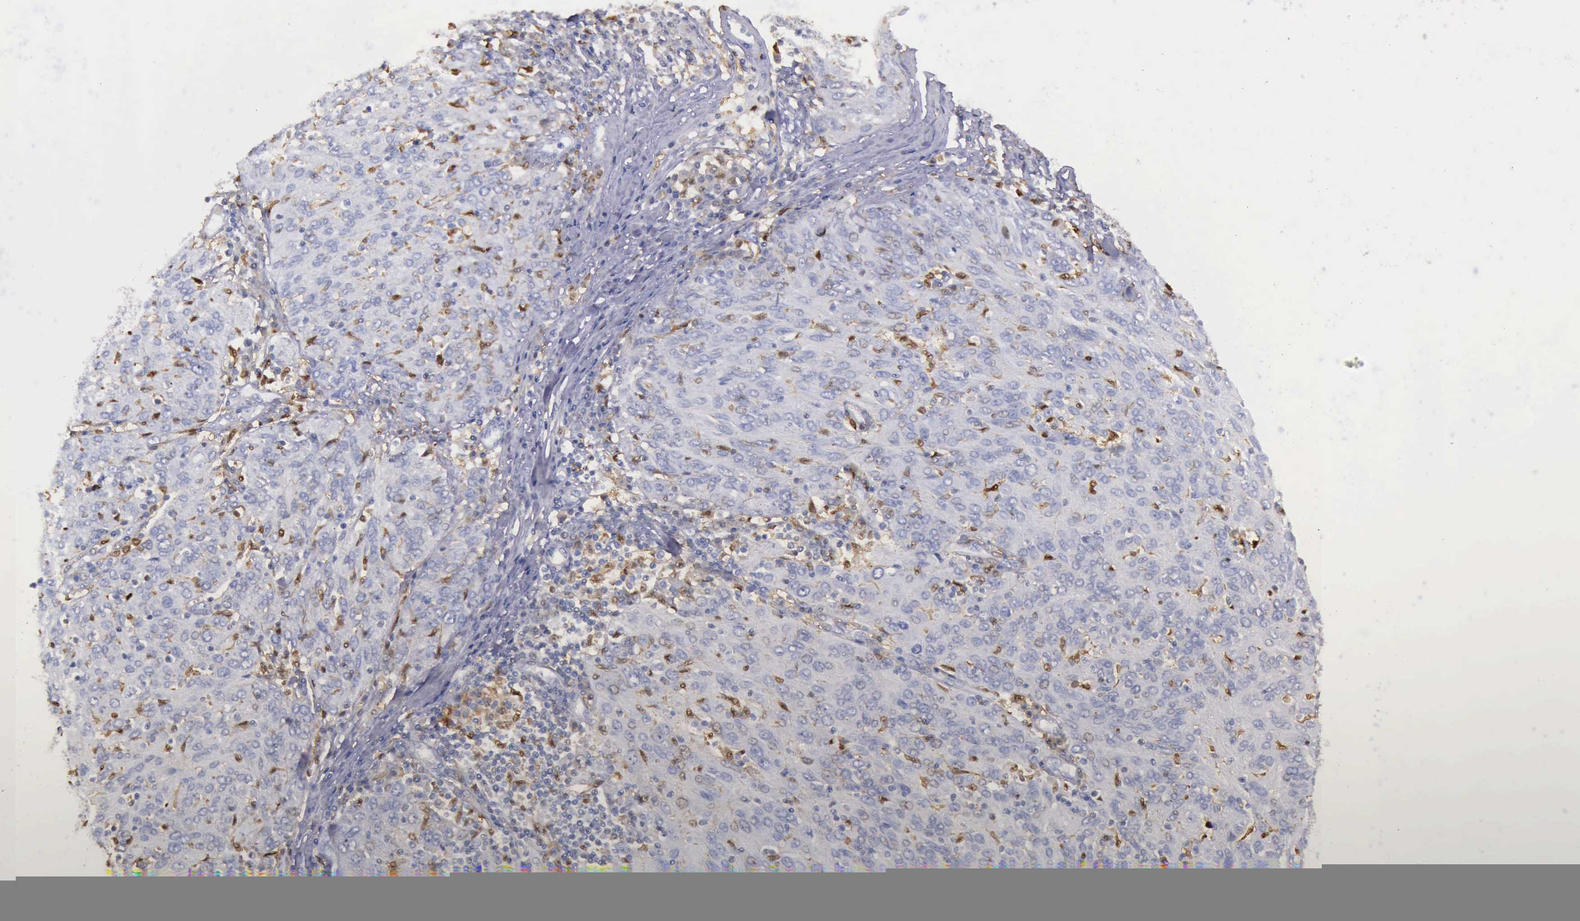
{"staining": {"intensity": "moderate", "quantity": "<25%", "location": "cytoplasmic/membranous,nuclear"}, "tissue": "ovarian cancer", "cell_type": "Tumor cells", "image_type": "cancer", "snomed": [{"axis": "morphology", "description": "Carcinoma, endometroid"}, {"axis": "topography", "description": "Ovary"}], "caption": "Immunohistochemistry (IHC) of ovarian endometroid carcinoma shows low levels of moderate cytoplasmic/membranous and nuclear positivity in approximately <25% of tumor cells.", "gene": "TYMP", "patient": {"sex": "female", "age": 50}}